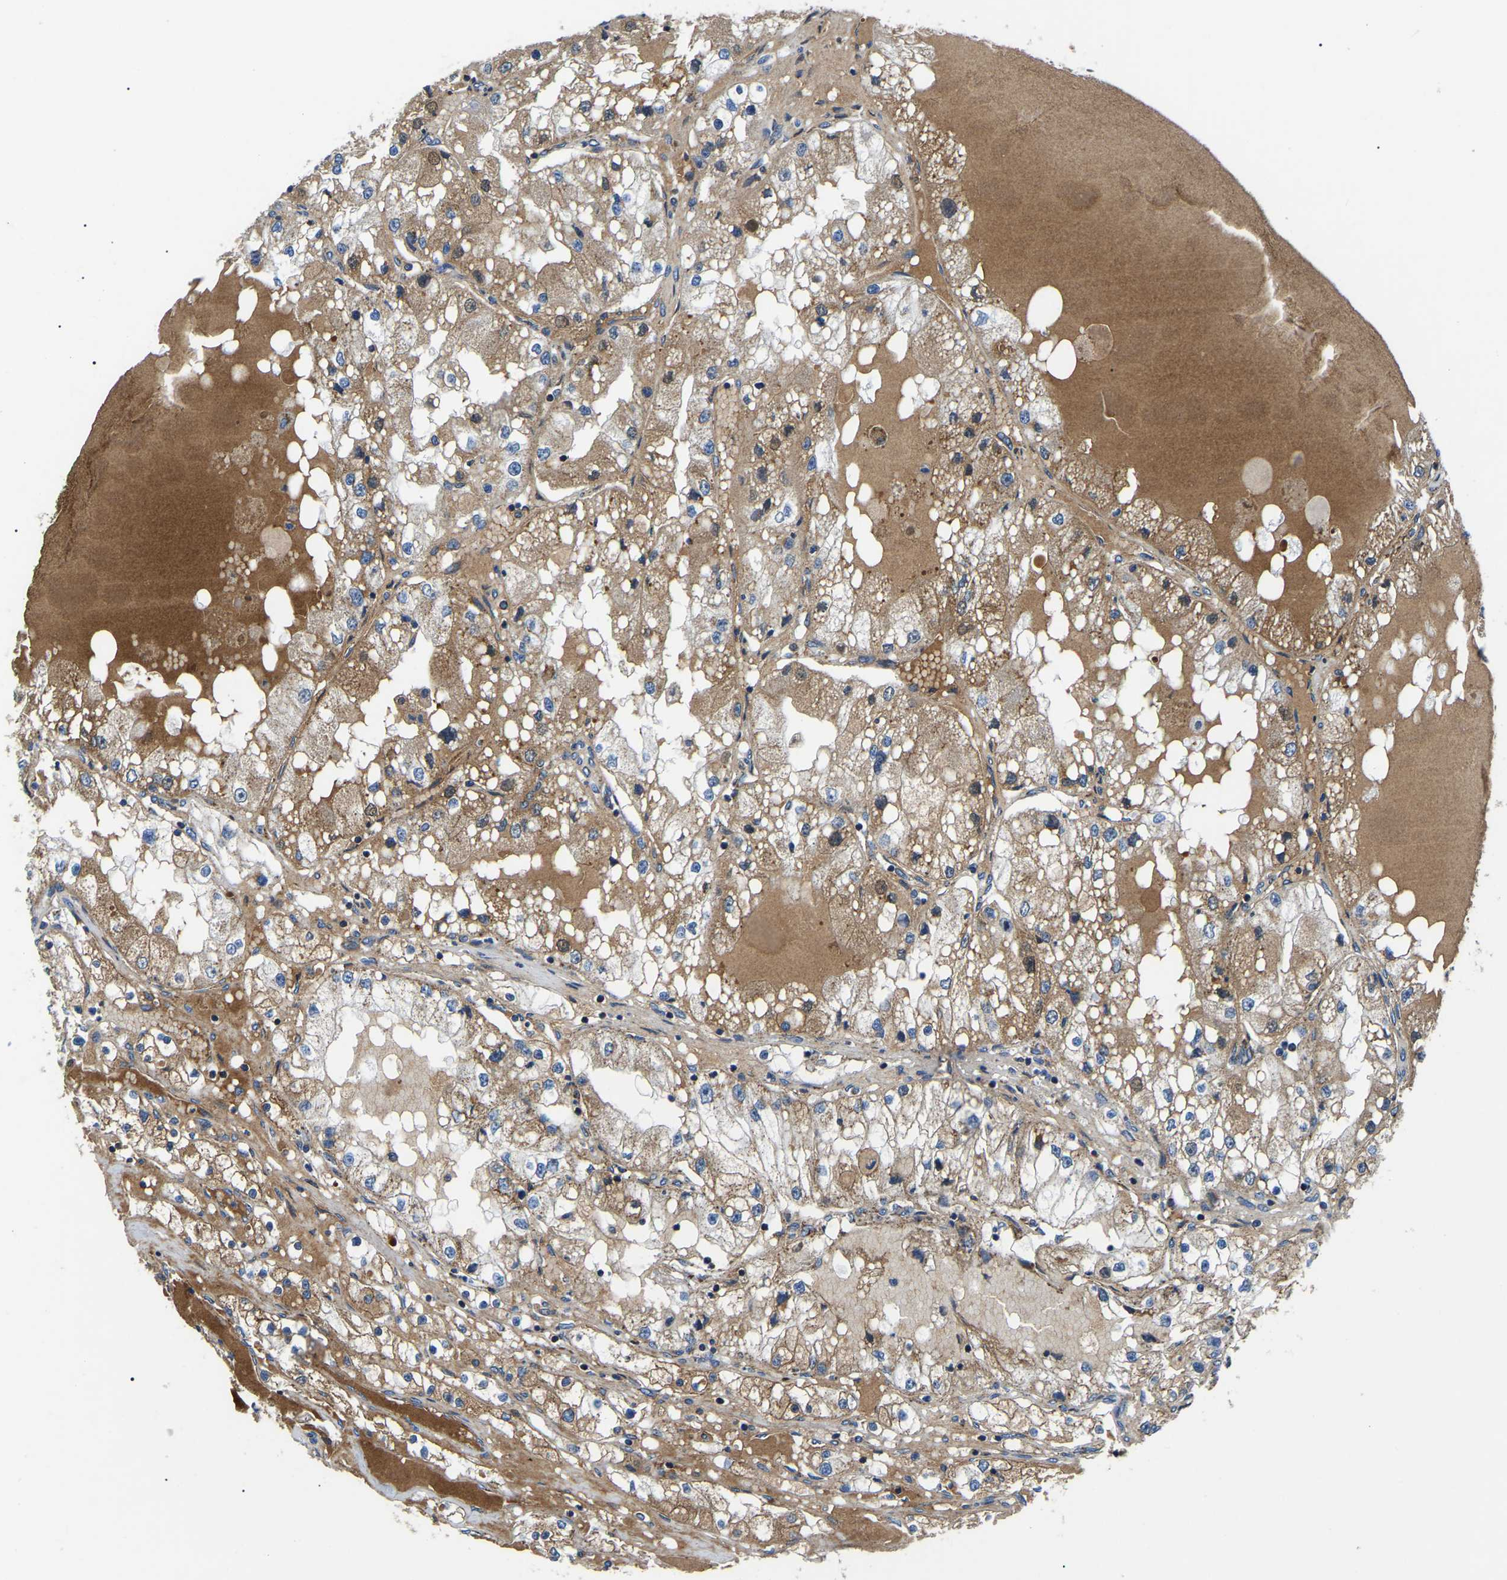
{"staining": {"intensity": "moderate", "quantity": ">75%", "location": "cytoplasmic/membranous"}, "tissue": "renal cancer", "cell_type": "Tumor cells", "image_type": "cancer", "snomed": [{"axis": "morphology", "description": "Adenocarcinoma, NOS"}, {"axis": "topography", "description": "Kidney"}], "caption": "Tumor cells demonstrate moderate cytoplasmic/membranous positivity in about >75% of cells in renal cancer. Using DAB (brown) and hematoxylin (blue) stains, captured at high magnification using brightfield microscopy.", "gene": "PPM1E", "patient": {"sex": "male", "age": 68}}